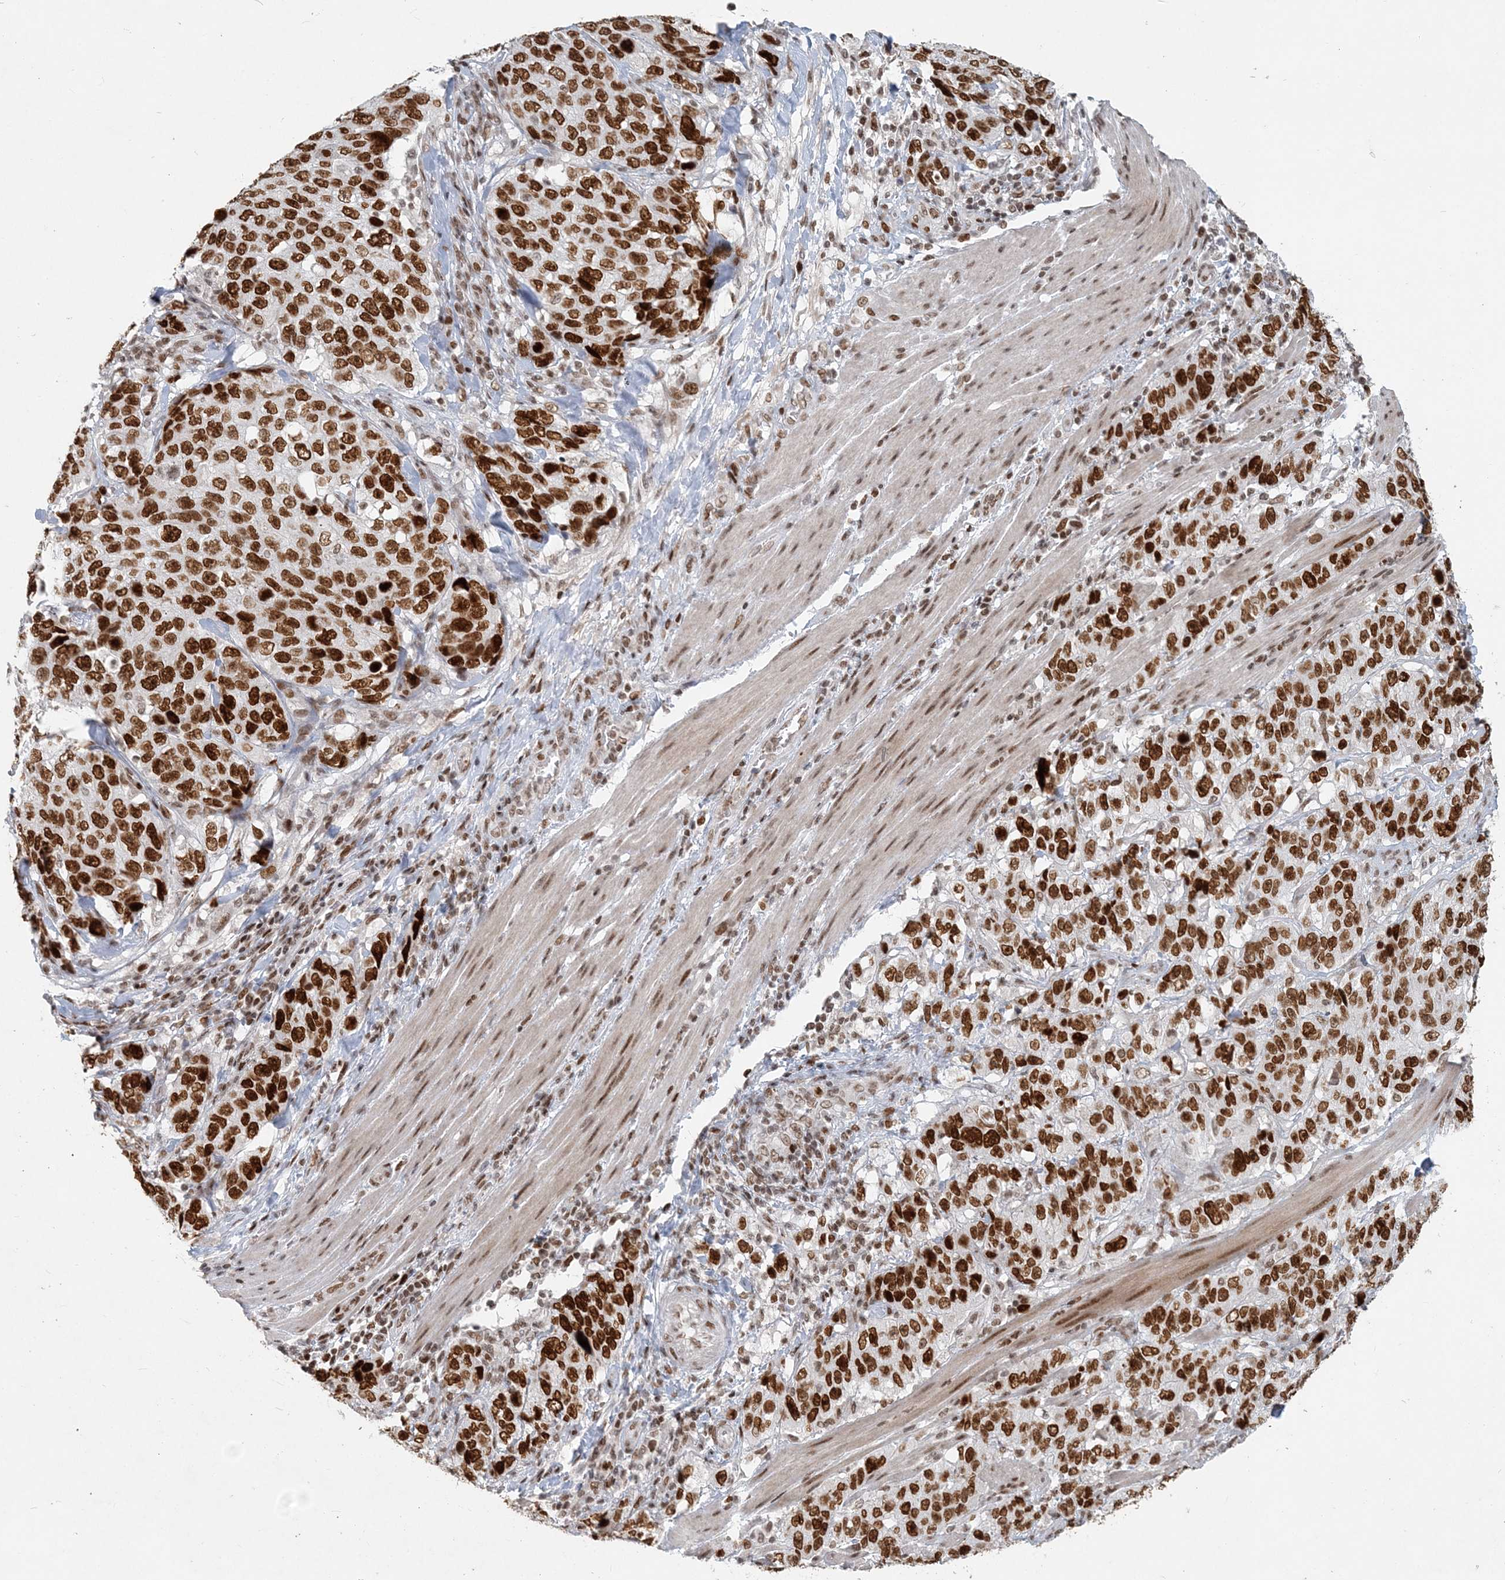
{"staining": {"intensity": "strong", "quantity": ">75%", "location": "nuclear"}, "tissue": "stomach cancer", "cell_type": "Tumor cells", "image_type": "cancer", "snomed": [{"axis": "morphology", "description": "Adenocarcinoma, NOS"}, {"axis": "topography", "description": "Stomach"}], "caption": "Stomach adenocarcinoma tissue demonstrates strong nuclear positivity in approximately >75% of tumor cells, visualized by immunohistochemistry.", "gene": "BAZ1B", "patient": {"sex": "male", "age": 48}}